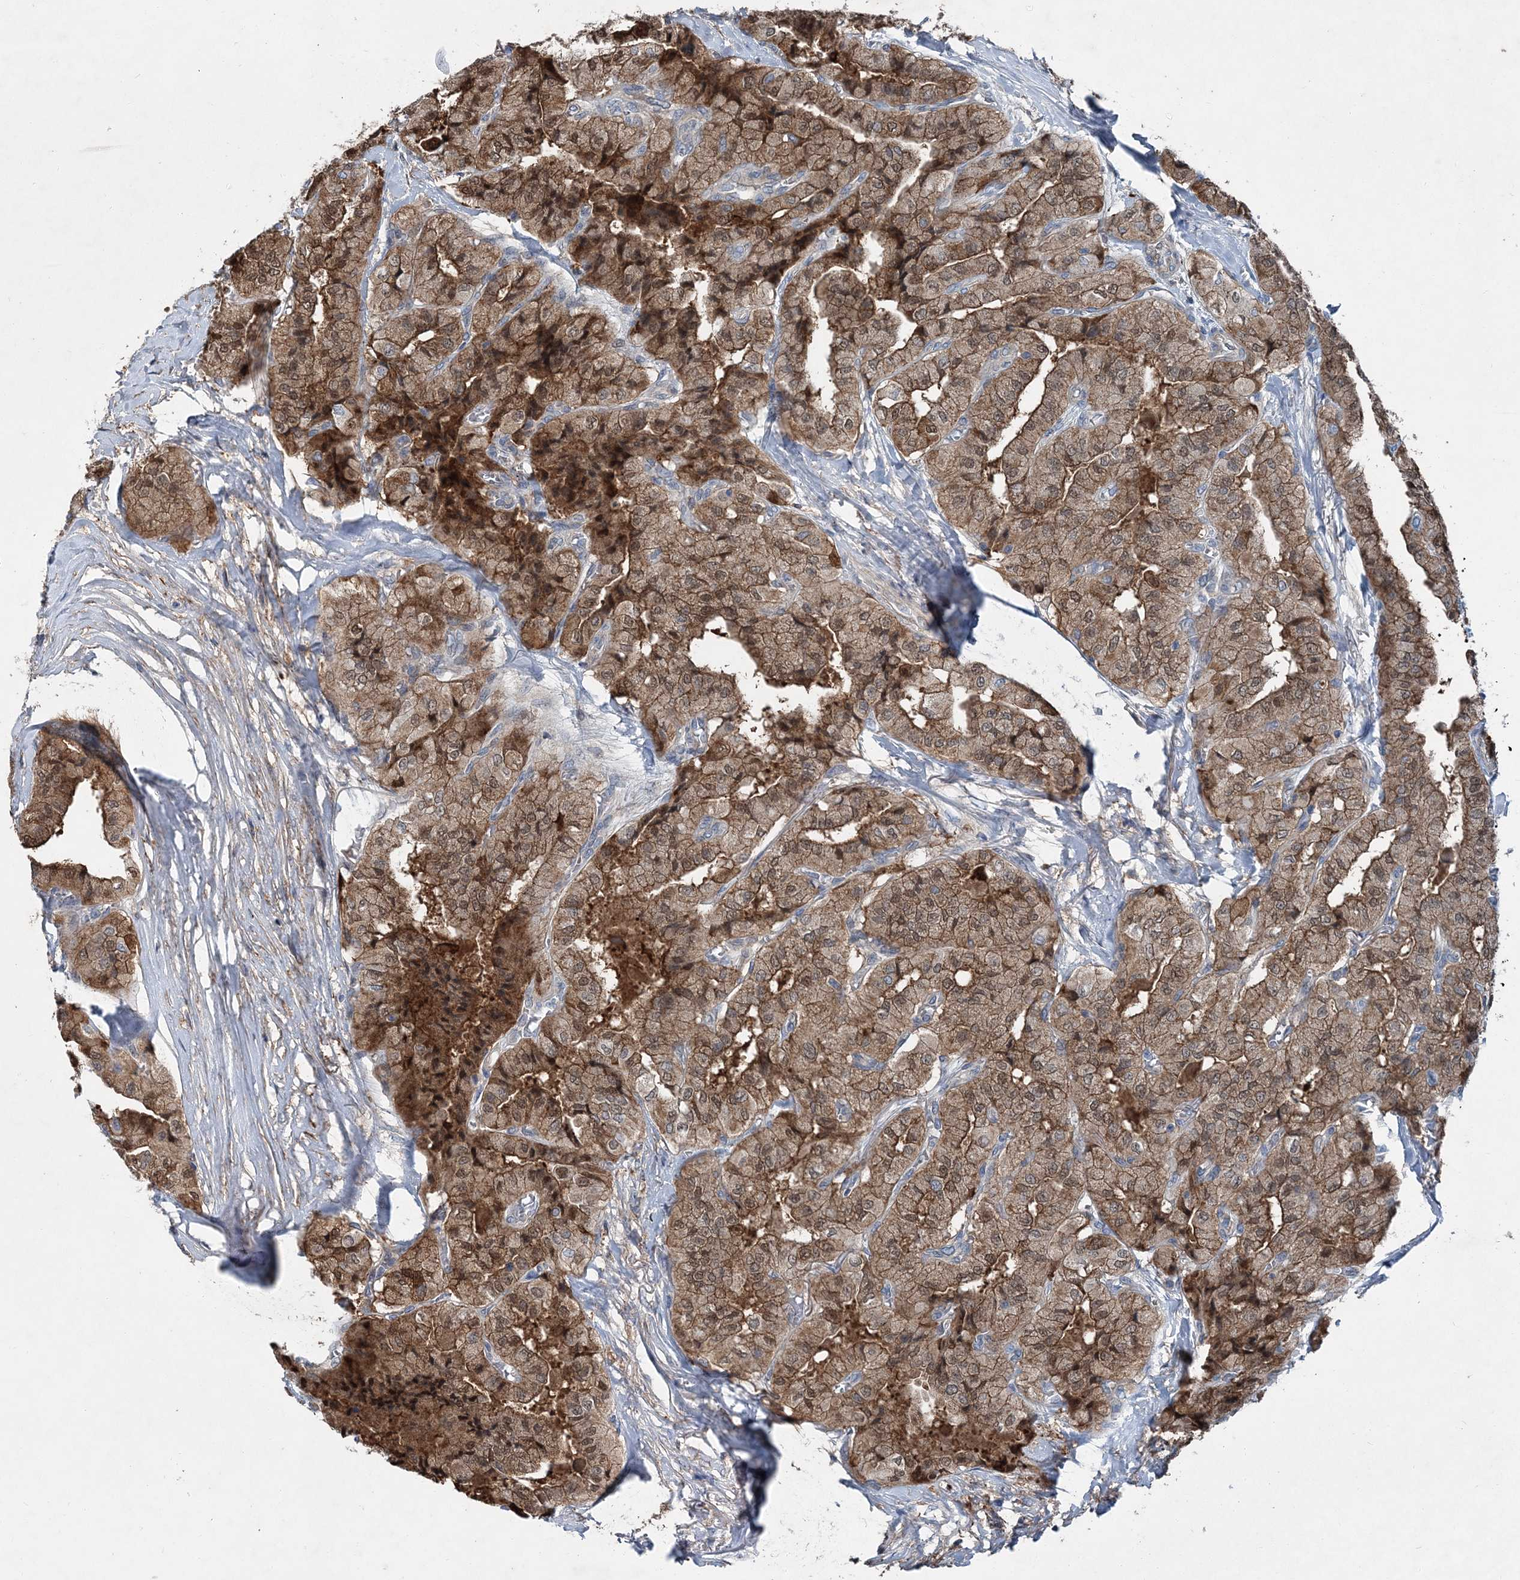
{"staining": {"intensity": "moderate", "quantity": ">75%", "location": "cytoplasmic/membranous"}, "tissue": "thyroid cancer", "cell_type": "Tumor cells", "image_type": "cancer", "snomed": [{"axis": "morphology", "description": "Papillary adenocarcinoma, NOS"}, {"axis": "topography", "description": "Thyroid gland"}], "caption": "This micrograph shows immunohistochemistry (IHC) staining of thyroid cancer (papillary adenocarcinoma), with medium moderate cytoplasmic/membranous staining in approximately >75% of tumor cells.", "gene": "SPOPL", "patient": {"sex": "female", "age": 59}}